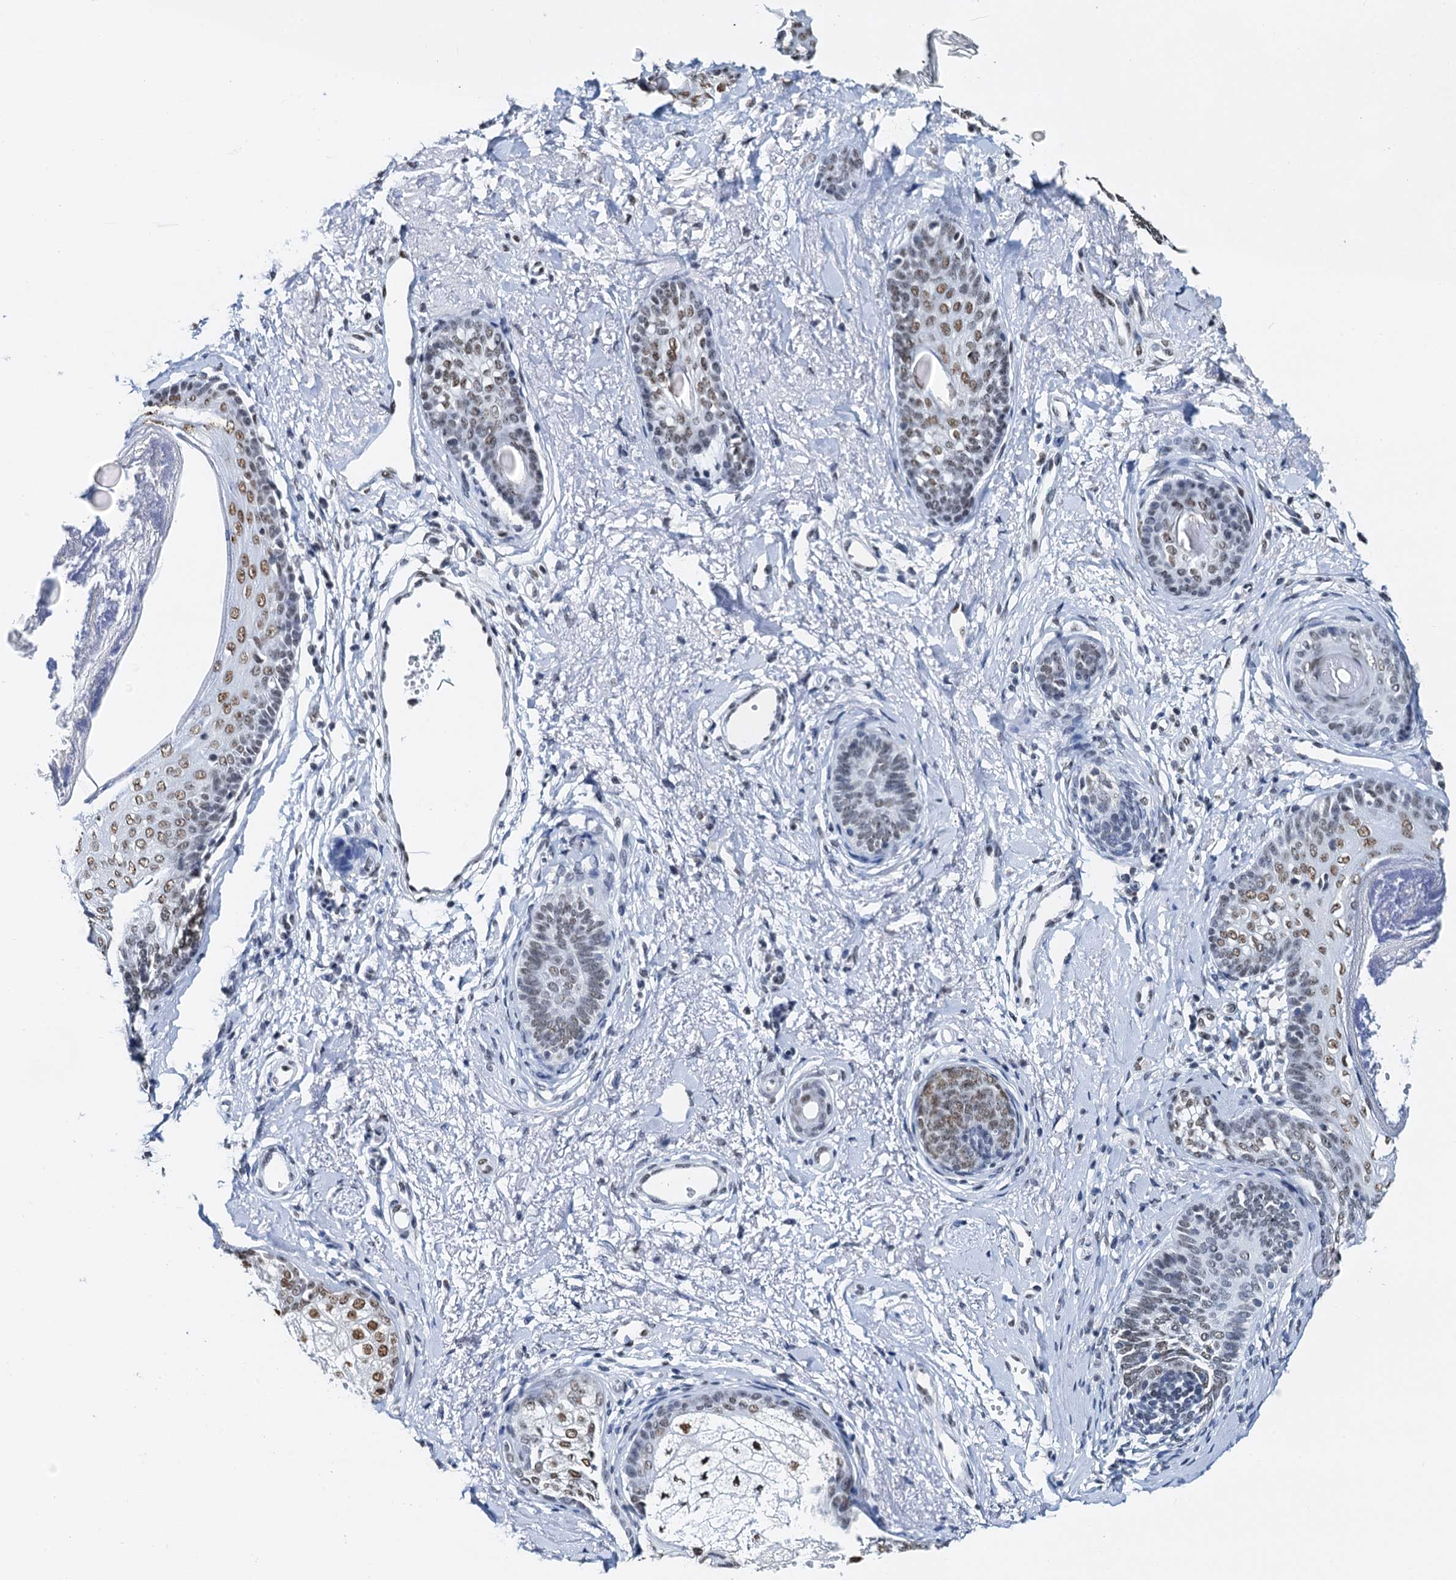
{"staining": {"intensity": "moderate", "quantity": "25%-75%", "location": "nuclear"}, "tissue": "skin cancer", "cell_type": "Tumor cells", "image_type": "cancer", "snomed": [{"axis": "morphology", "description": "Basal cell carcinoma"}, {"axis": "topography", "description": "Skin"}], "caption": "Moderate nuclear protein expression is appreciated in about 25%-75% of tumor cells in skin basal cell carcinoma.", "gene": "SLTM", "patient": {"sex": "female", "age": 81}}